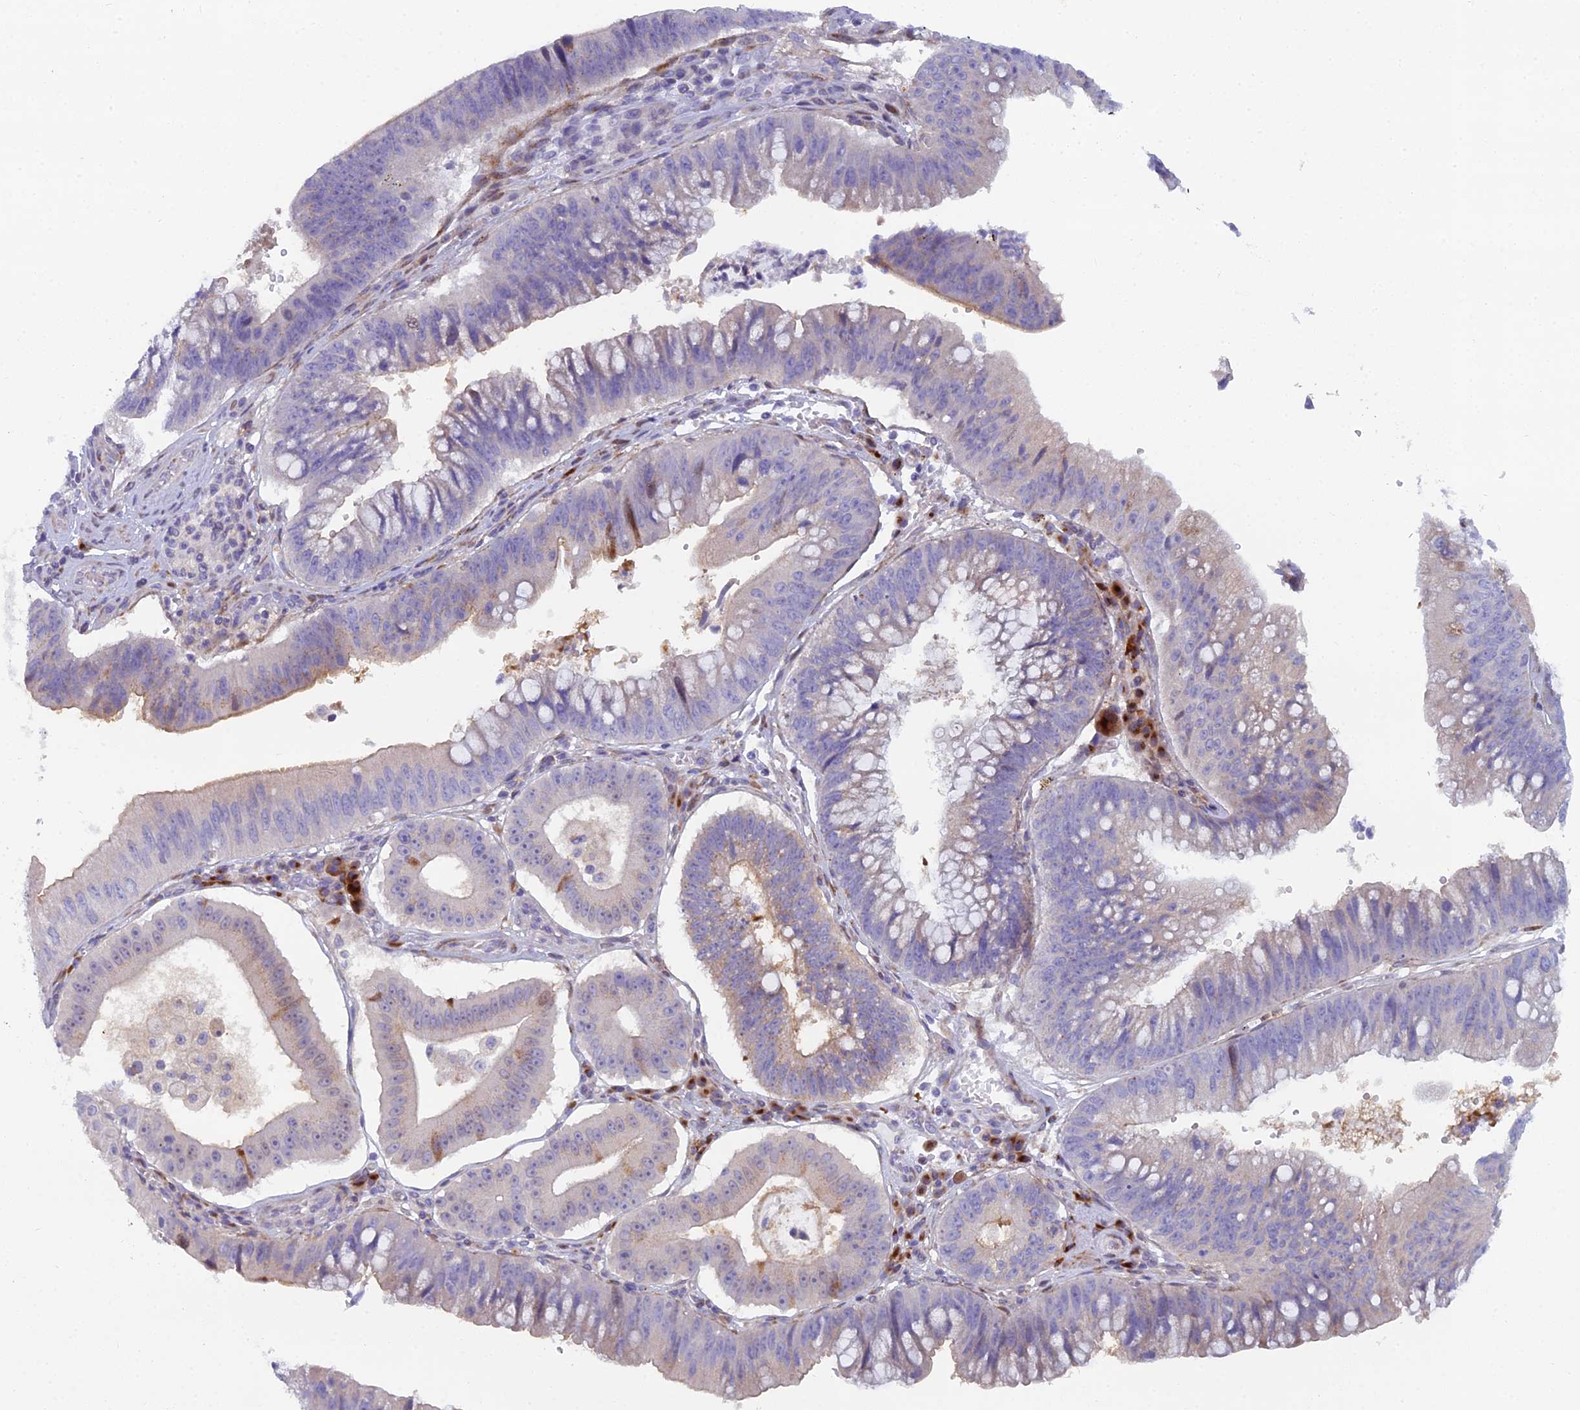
{"staining": {"intensity": "negative", "quantity": "none", "location": "none"}, "tissue": "stomach cancer", "cell_type": "Tumor cells", "image_type": "cancer", "snomed": [{"axis": "morphology", "description": "Adenocarcinoma, NOS"}, {"axis": "topography", "description": "Stomach"}], "caption": "A high-resolution image shows IHC staining of adenocarcinoma (stomach), which shows no significant expression in tumor cells.", "gene": "B9D2", "patient": {"sex": "male", "age": 59}}